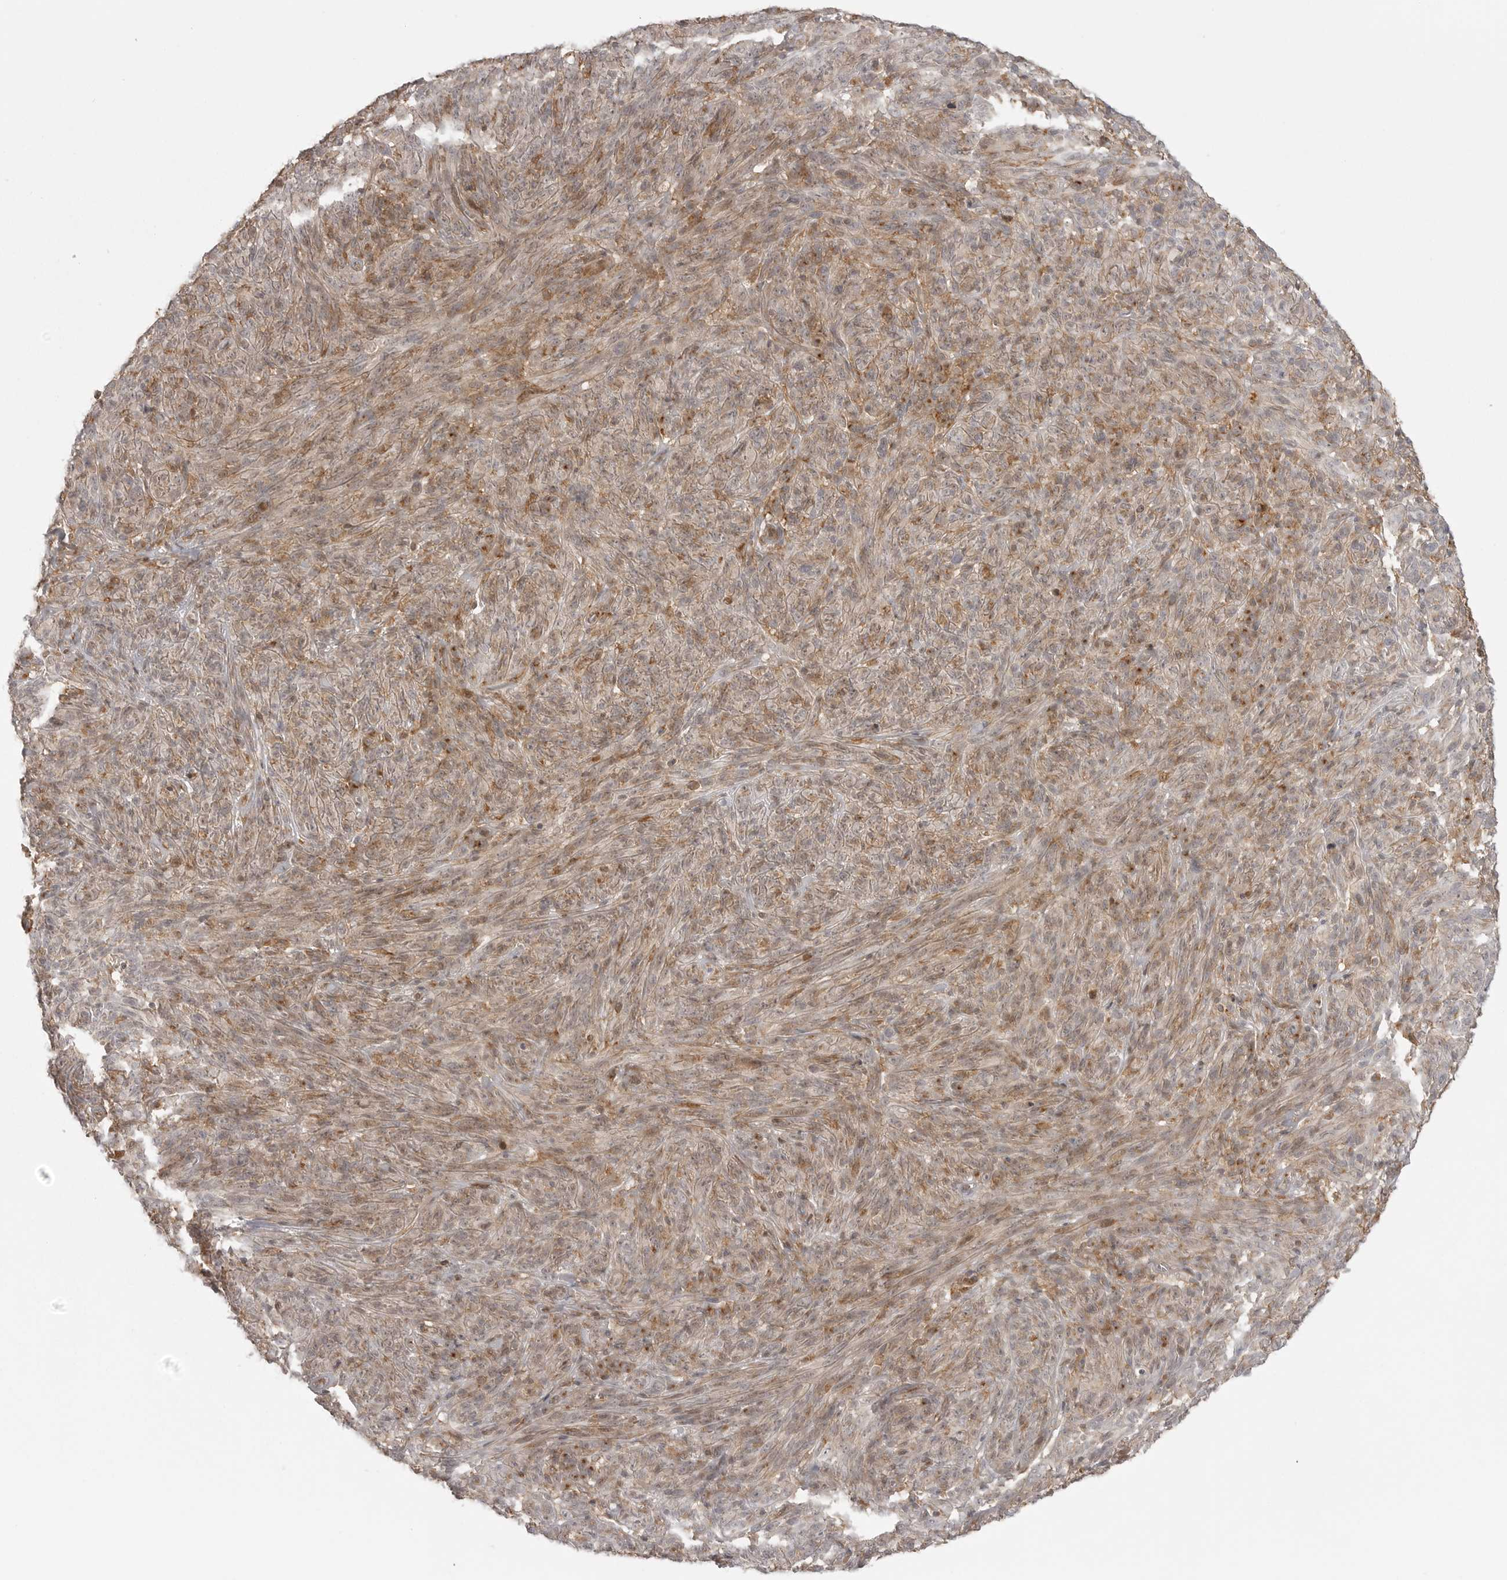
{"staining": {"intensity": "moderate", "quantity": ">75%", "location": "cytoplasmic/membranous"}, "tissue": "melanoma", "cell_type": "Tumor cells", "image_type": "cancer", "snomed": [{"axis": "morphology", "description": "Malignant melanoma, NOS"}, {"axis": "topography", "description": "Skin of head"}], "caption": "Protein staining of melanoma tissue reveals moderate cytoplasmic/membranous positivity in about >75% of tumor cells.", "gene": "FAT3", "patient": {"sex": "male", "age": 96}}